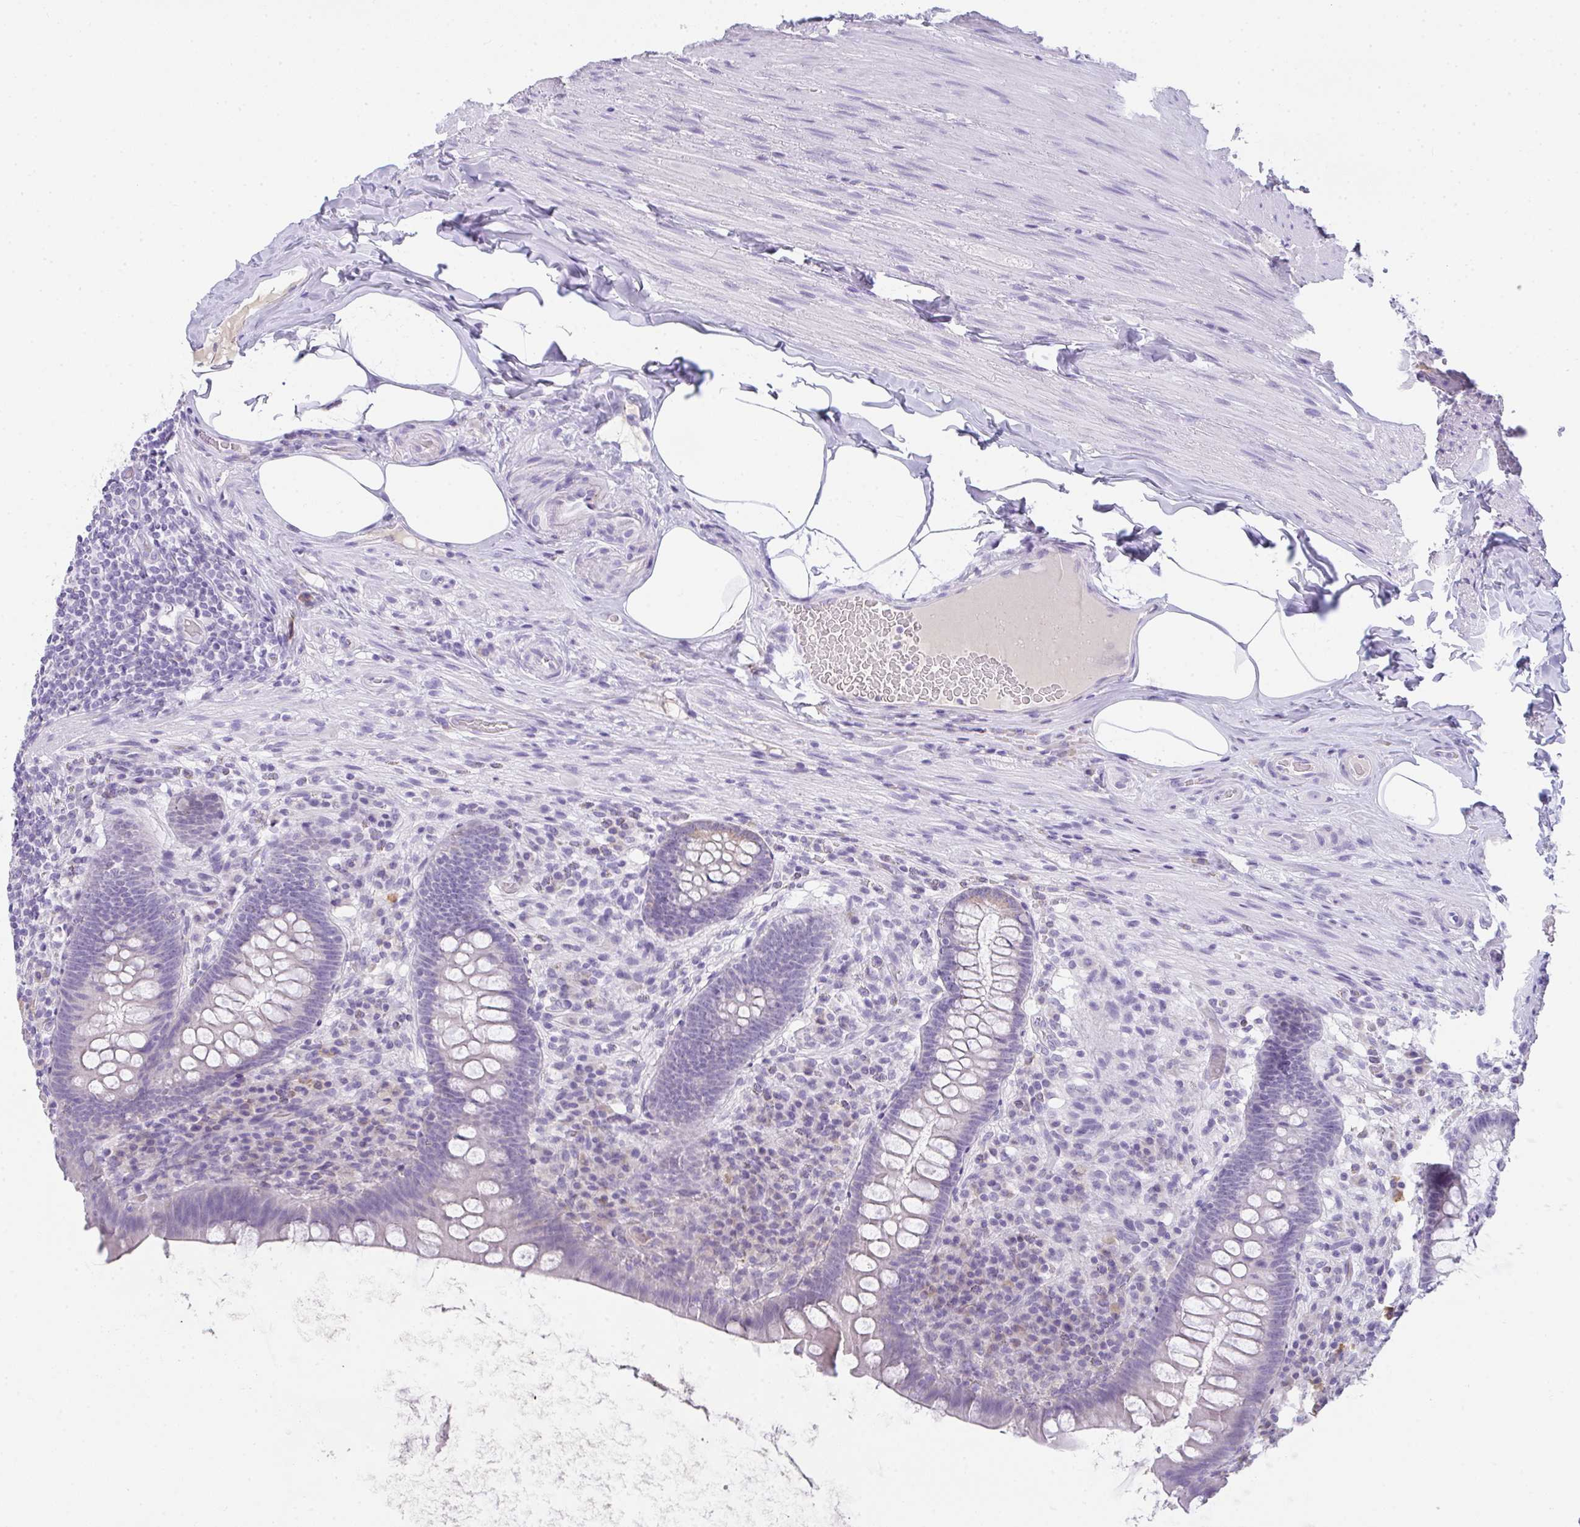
{"staining": {"intensity": "negative", "quantity": "none", "location": "none"}, "tissue": "appendix", "cell_type": "Glandular cells", "image_type": "normal", "snomed": [{"axis": "morphology", "description": "Normal tissue, NOS"}, {"axis": "topography", "description": "Appendix"}], "caption": "Immunohistochemistry (IHC) photomicrograph of unremarkable appendix stained for a protein (brown), which demonstrates no positivity in glandular cells.", "gene": "COX7B", "patient": {"sex": "male", "age": 71}}